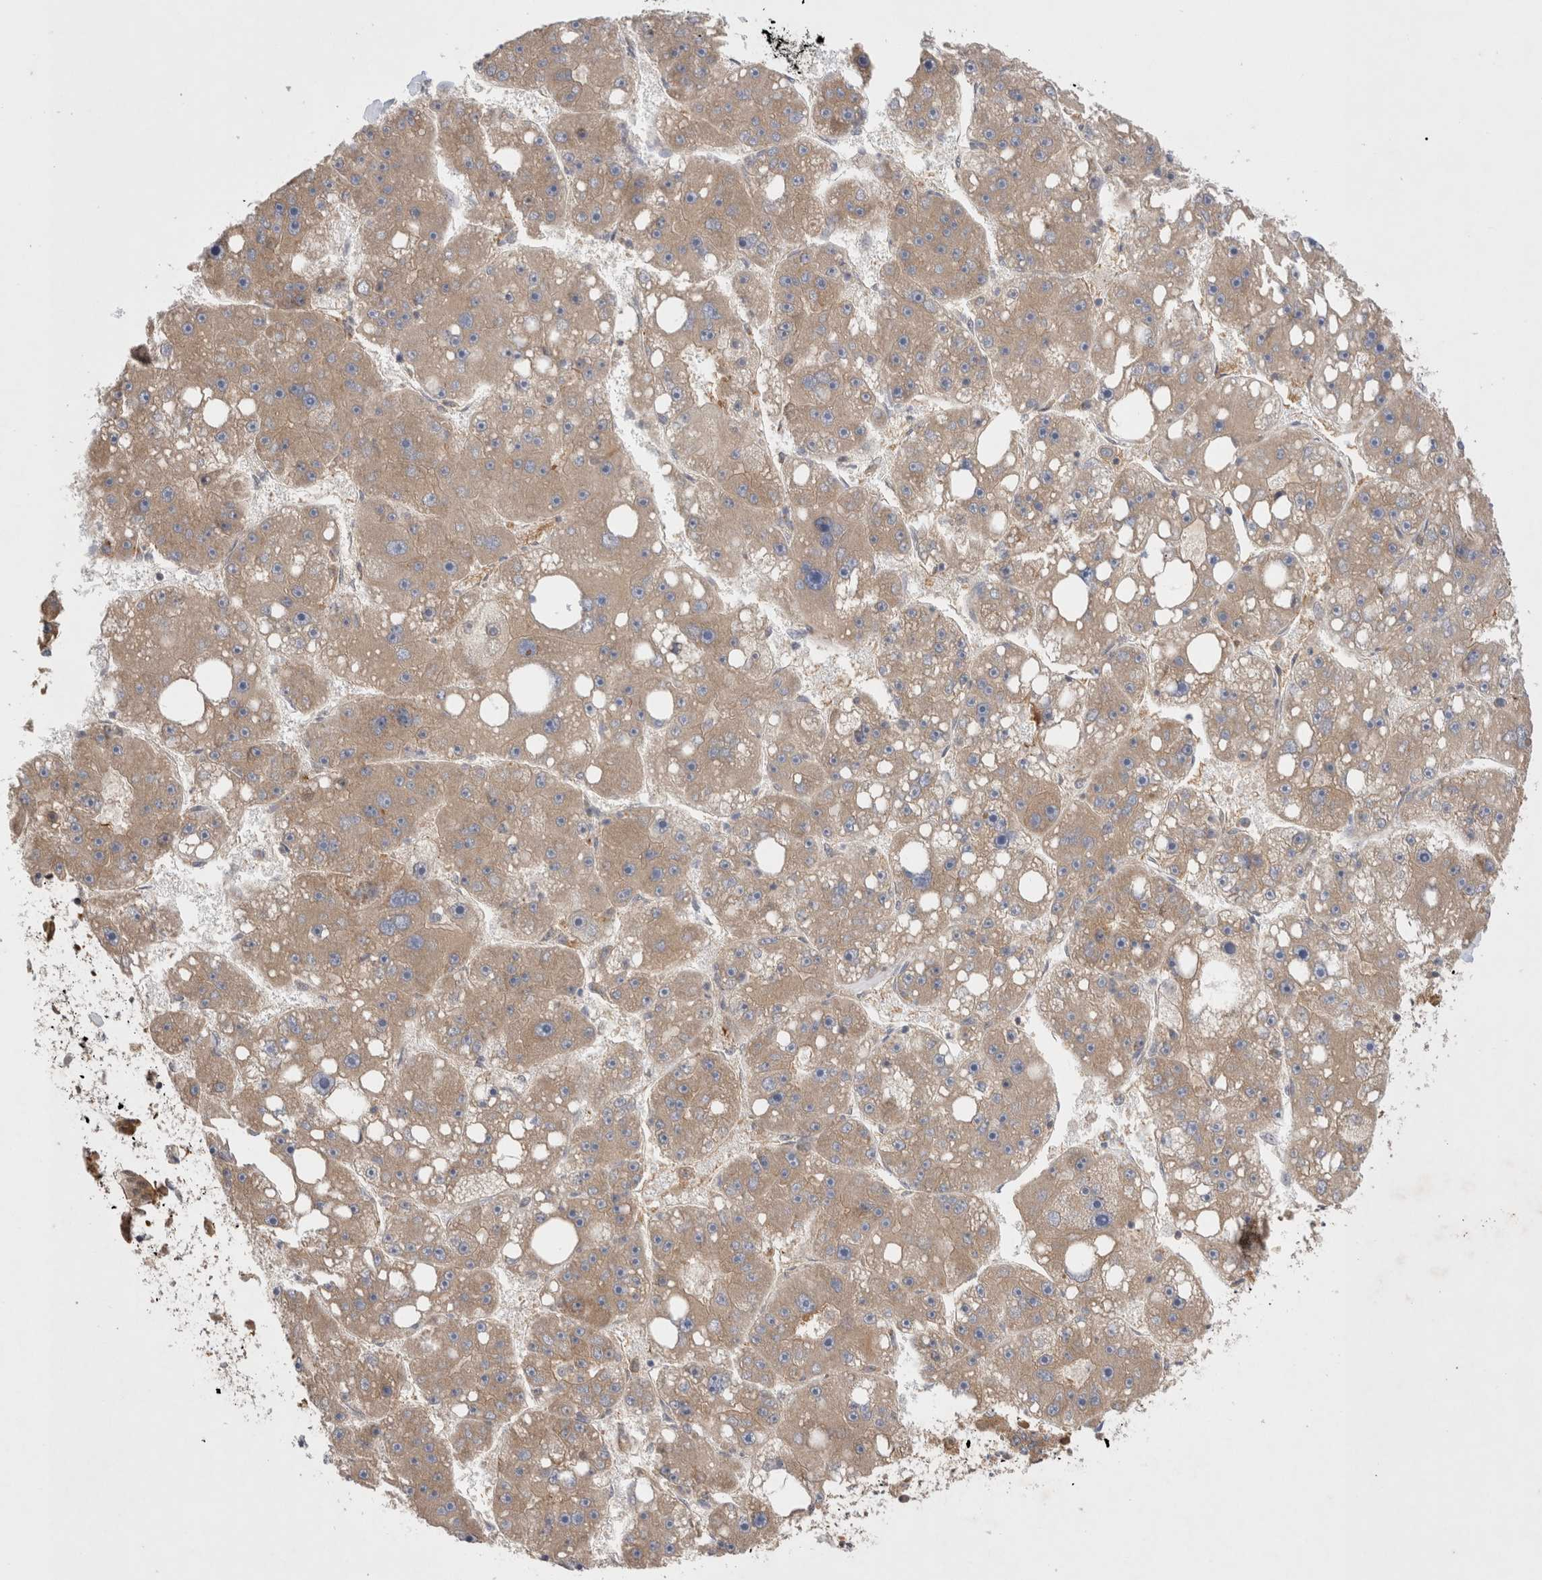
{"staining": {"intensity": "moderate", "quantity": ">75%", "location": "cytoplasmic/membranous"}, "tissue": "liver cancer", "cell_type": "Tumor cells", "image_type": "cancer", "snomed": [{"axis": "morphology", "description": "Cholangiocarcinoma"}, {"axis": "topography", "description": "Liver"}], "caption": "Cholangiocarcinoma (liver) stained with IHC reveals moderate cytoplasmic/membranous positivity in approximately >75% of tumor cells.", "gene": "EIF3E", "patient": {"sex": "male", "age": 50}}